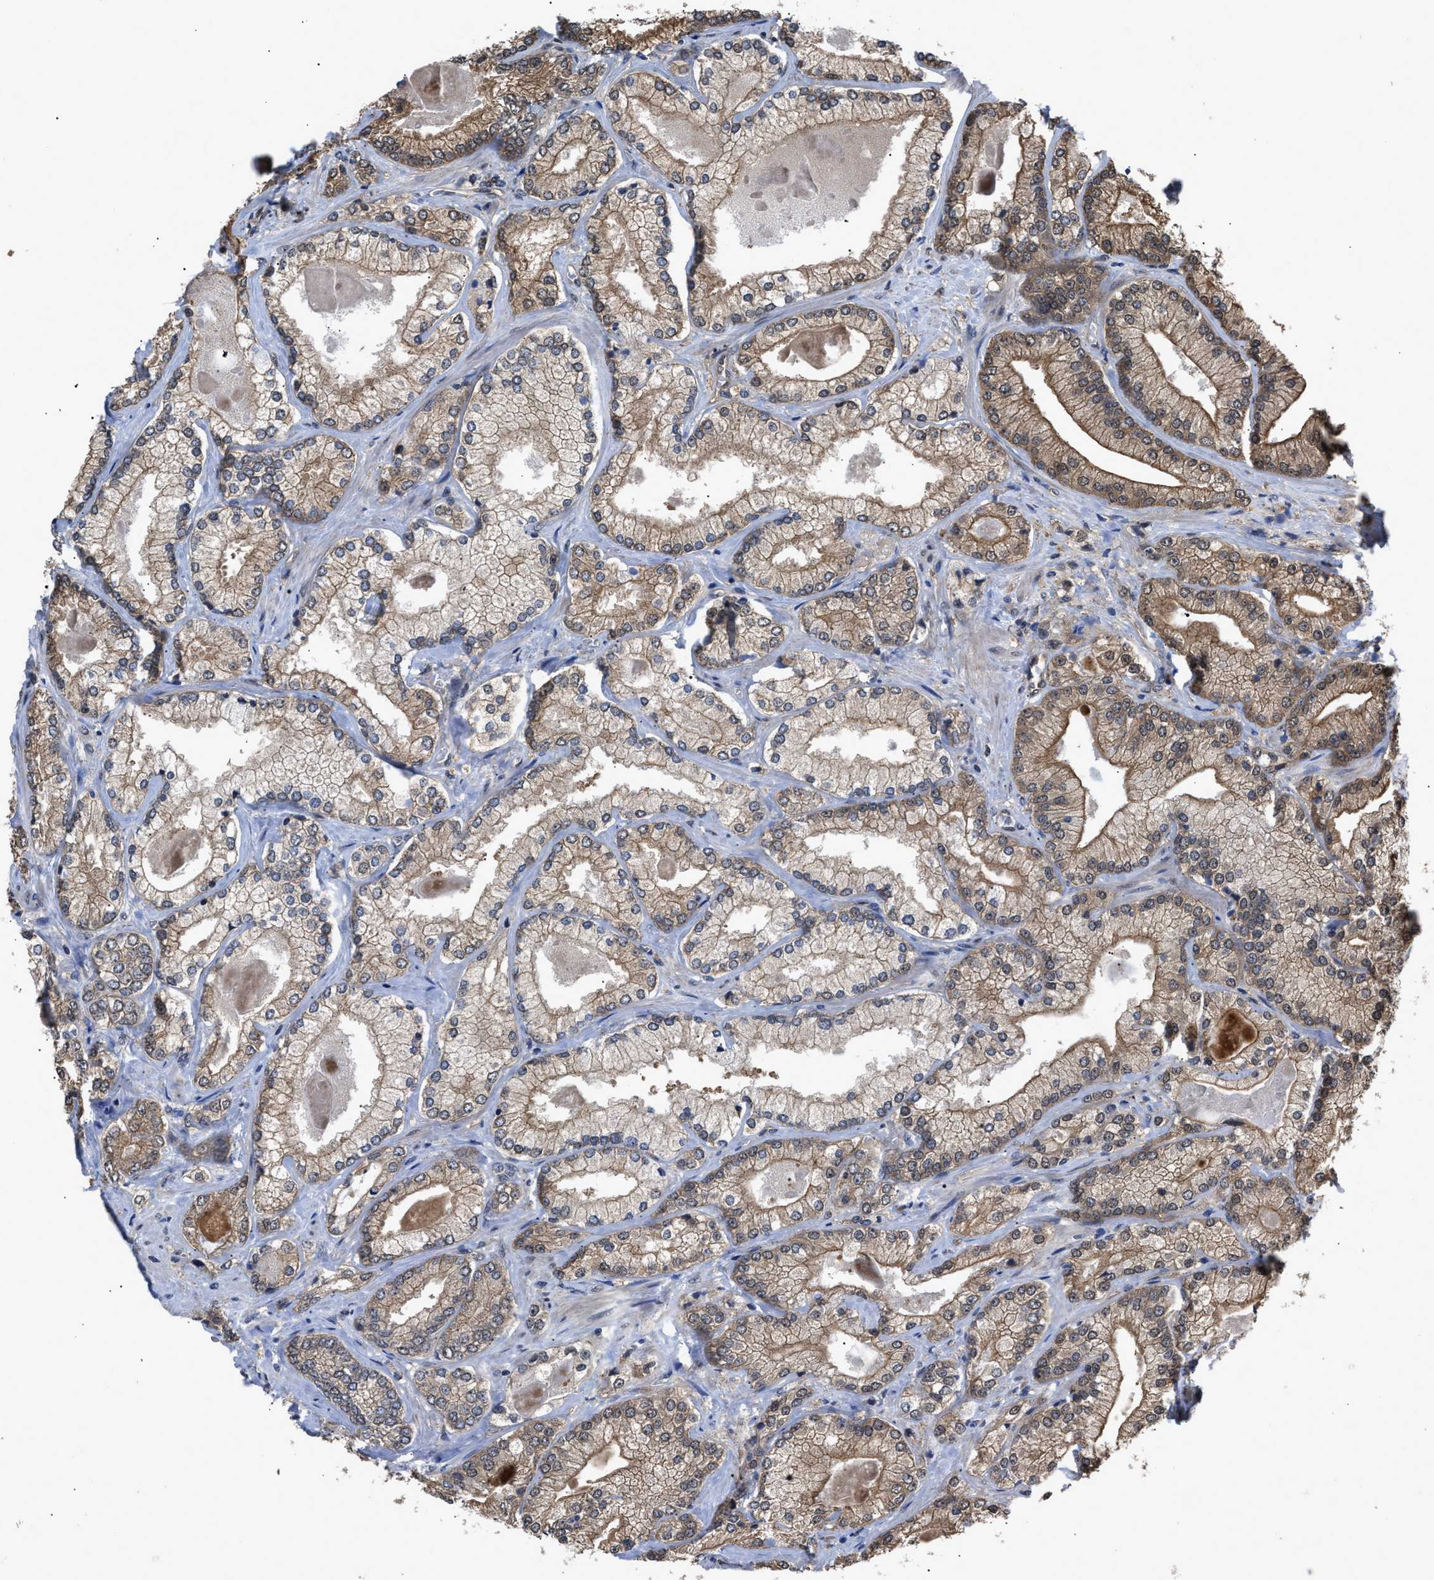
{"staining": {"intensity": "moderate", "quantity": "25%-75%", "location": "cytoplasmic/membranous"}, "tissue": "prostate cancer", "cell_type": "Tumor cells", "image_type": "cancer", "snomed": [{"axis": "morphology", "description": "Adenocarcinoma, Low grade"}, {"axis": "topography", "description": "Prostate"}], "caption": "Prostate low-grade adenocarcinoma stained with a brown dye demonstrates moderate cytoplasmic/membranous positive staining in about 25%-75% of tumor cells.", "gene": "SCAI", "patient": {"sex": "male", "age": 65}}